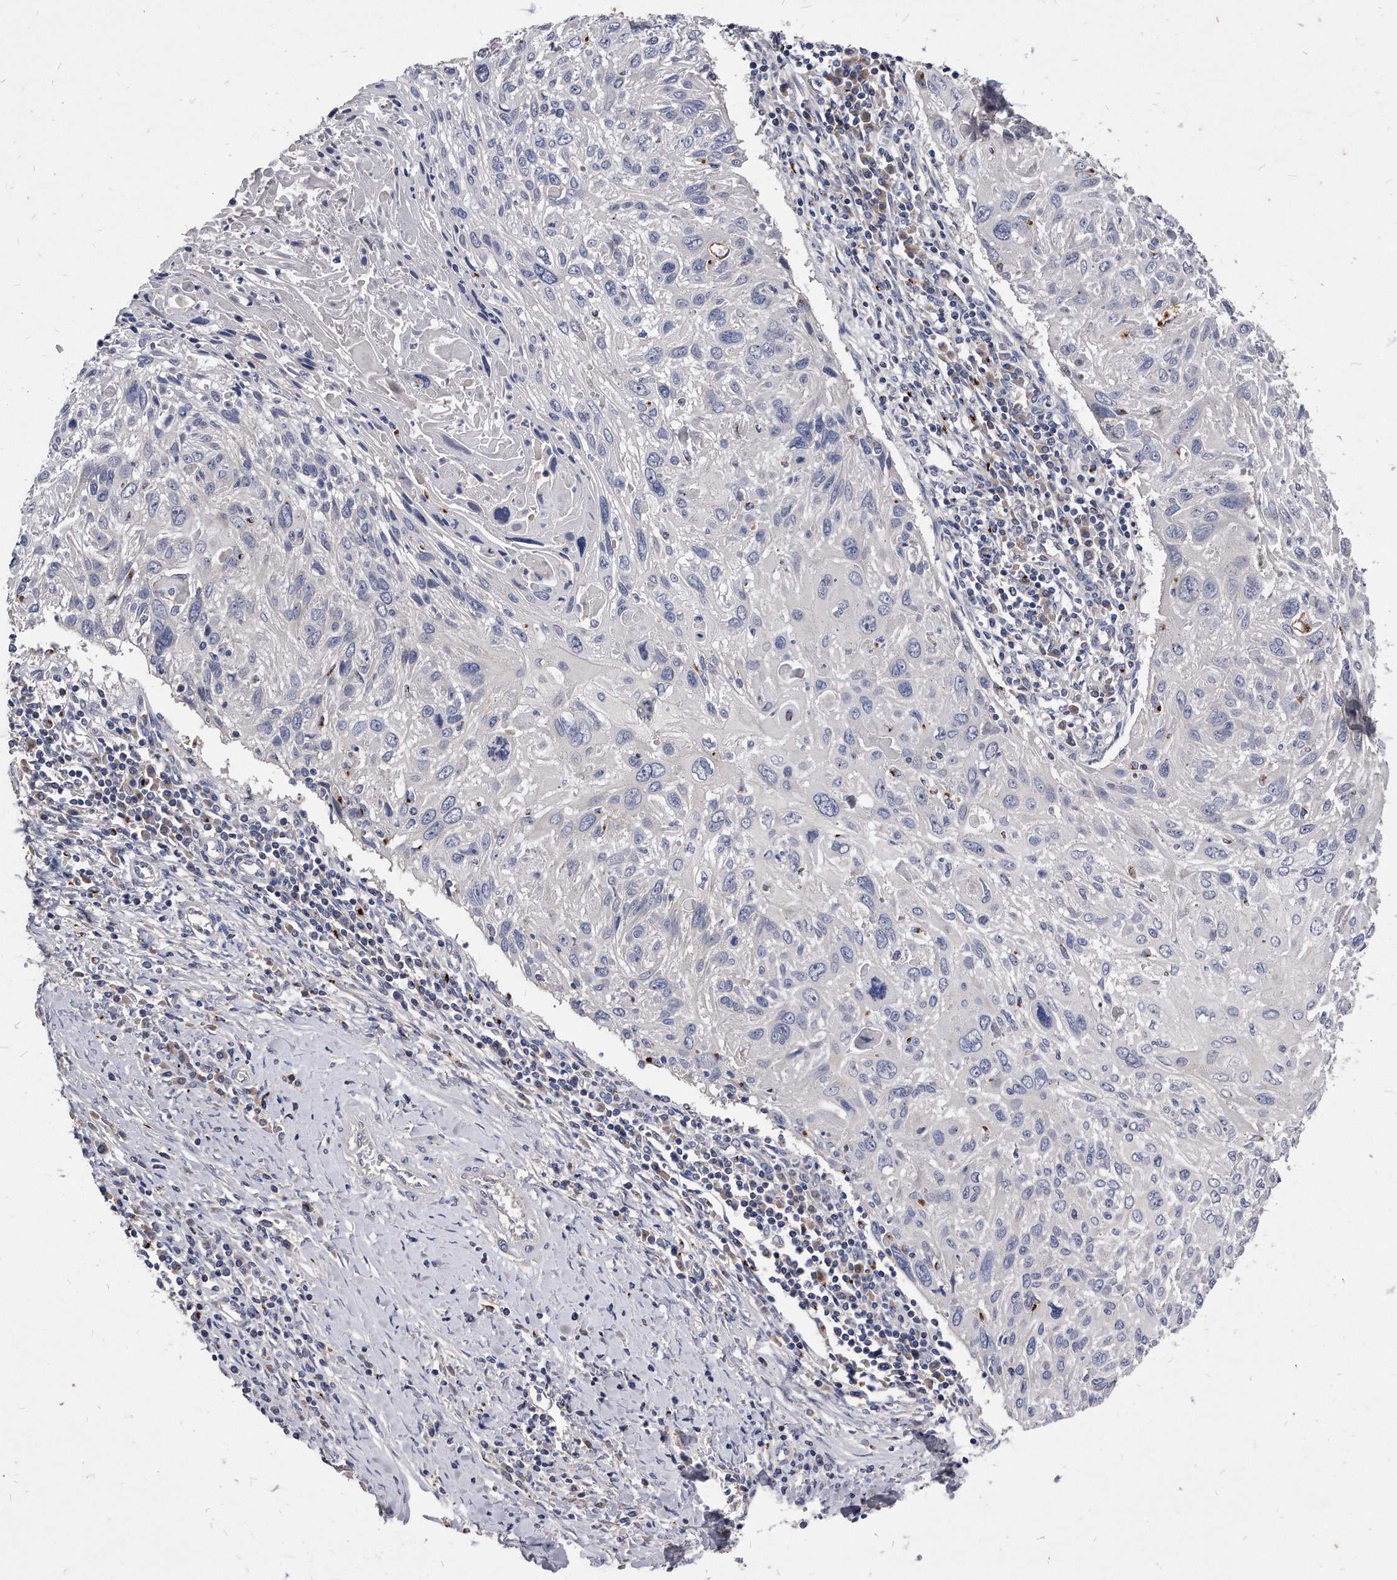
{"staining": {"intensity": "negative", "quantity": "none", "location": "none"}, "tissue": "cervical cancer", "cell_type": "Tumor cells", "image_type": "cancer", "snomed": [{"axis": "morphology", "description": "Squamous cell carcinoma, NOS"}, {"axis": "topography", "description": "Cervix"}], "caption": "DAB immunohistochemical staining of cervical squamous cell carcinoma reveals no significant expression in tumor cells.", "gene": "MGAT4A", "patient": {"sex": "female", "age": 51}}